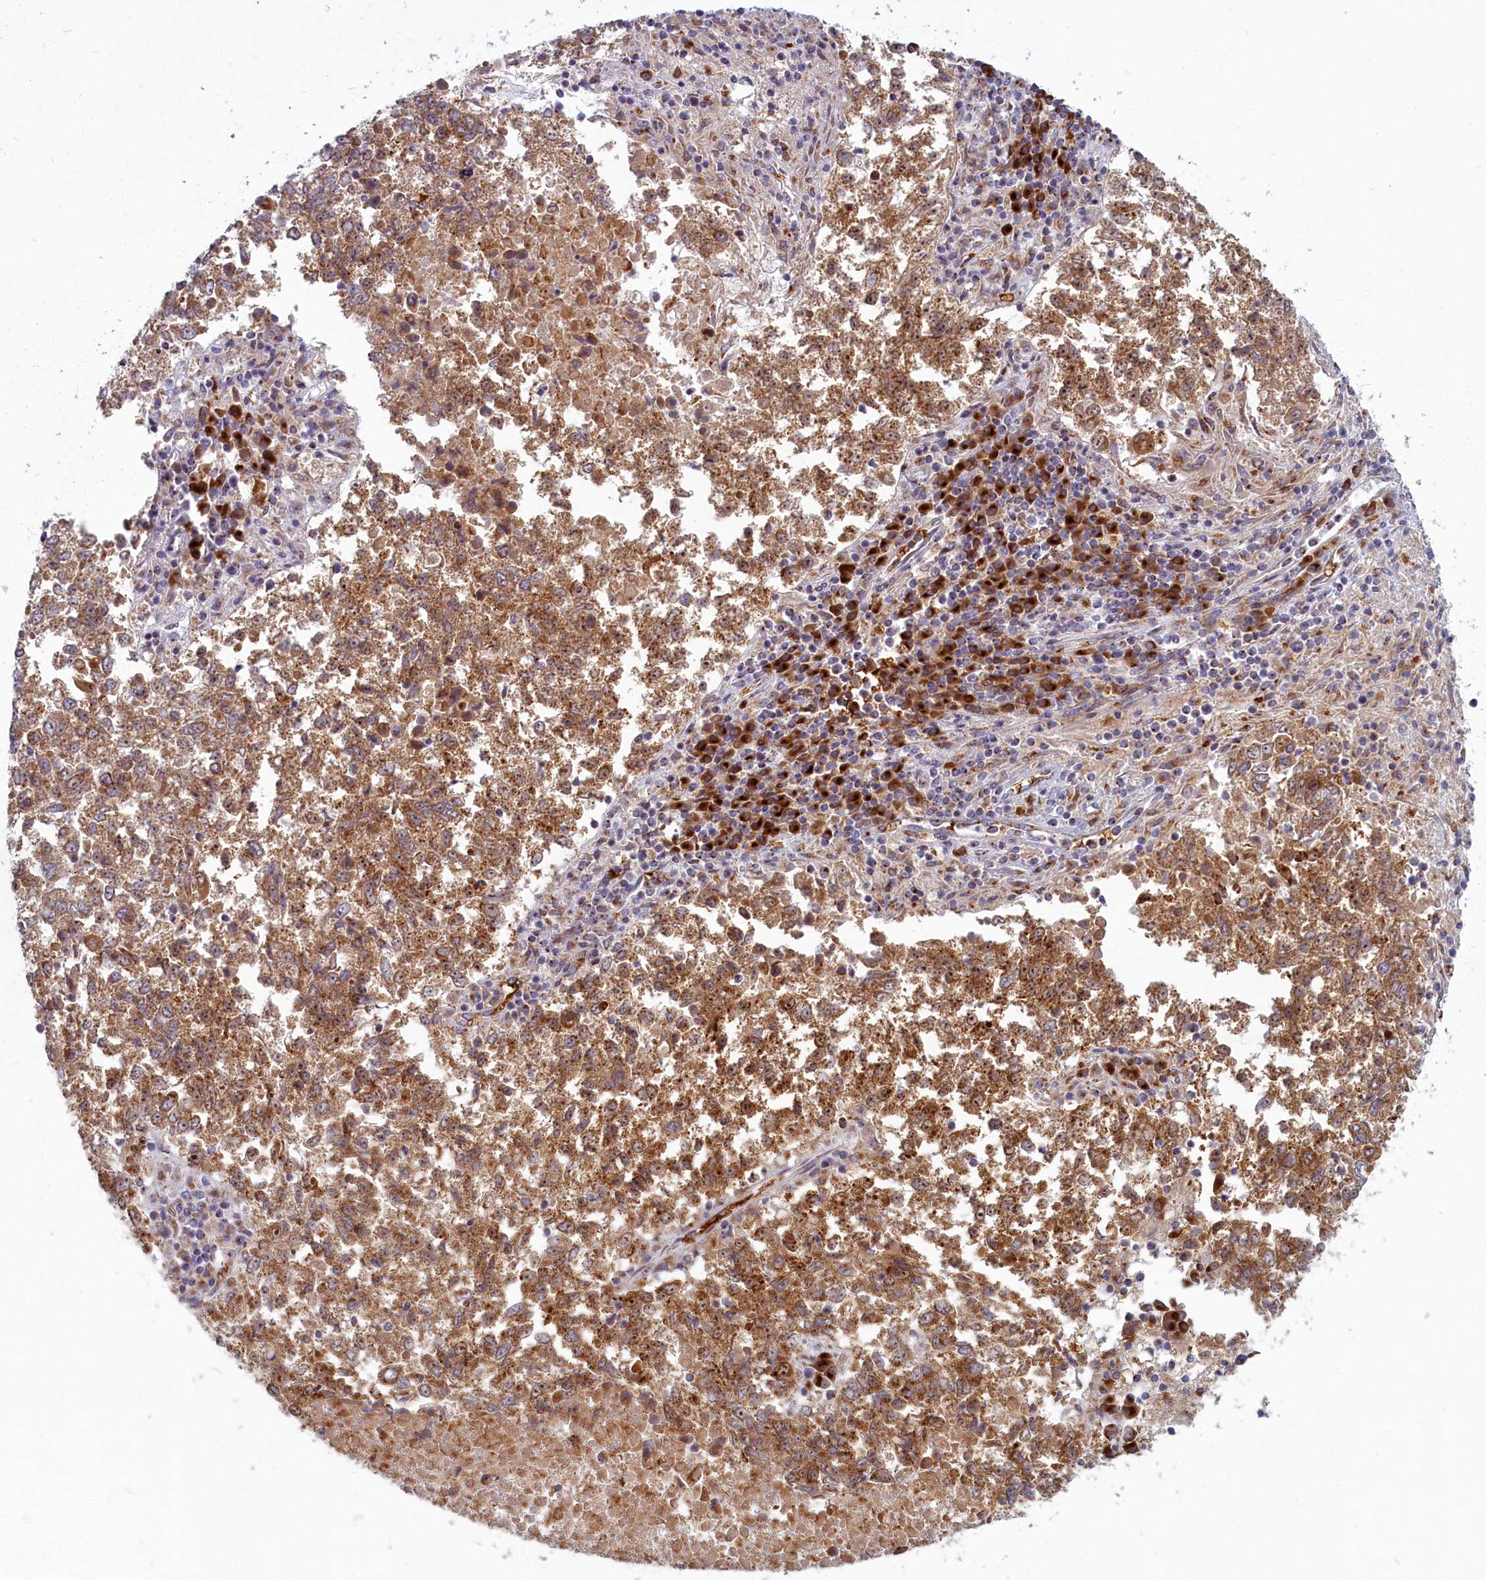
{"staining": {"intensity": "moderate", "quantity": ">75%", "location": "cytoplasmic/membranous"}, "tissue": "lung cancer", "cell_type": "Tumor cells", "image_type": "cancer", "snomed": [{"axis": "morphology", "description": "Squamous cell carcinoma, NOS"}, {"axis": "topography", "description": "Lung"}], "caption": "A medium amount of moderate cytoplasmic/membranous staining is present in about >75% of tumor cells in lung cancer tissue. (DAB IHC with brightfield microscopy, high magnification).", "gene": "BLVRB", "patient": {"sex": "male", "age": 73}}